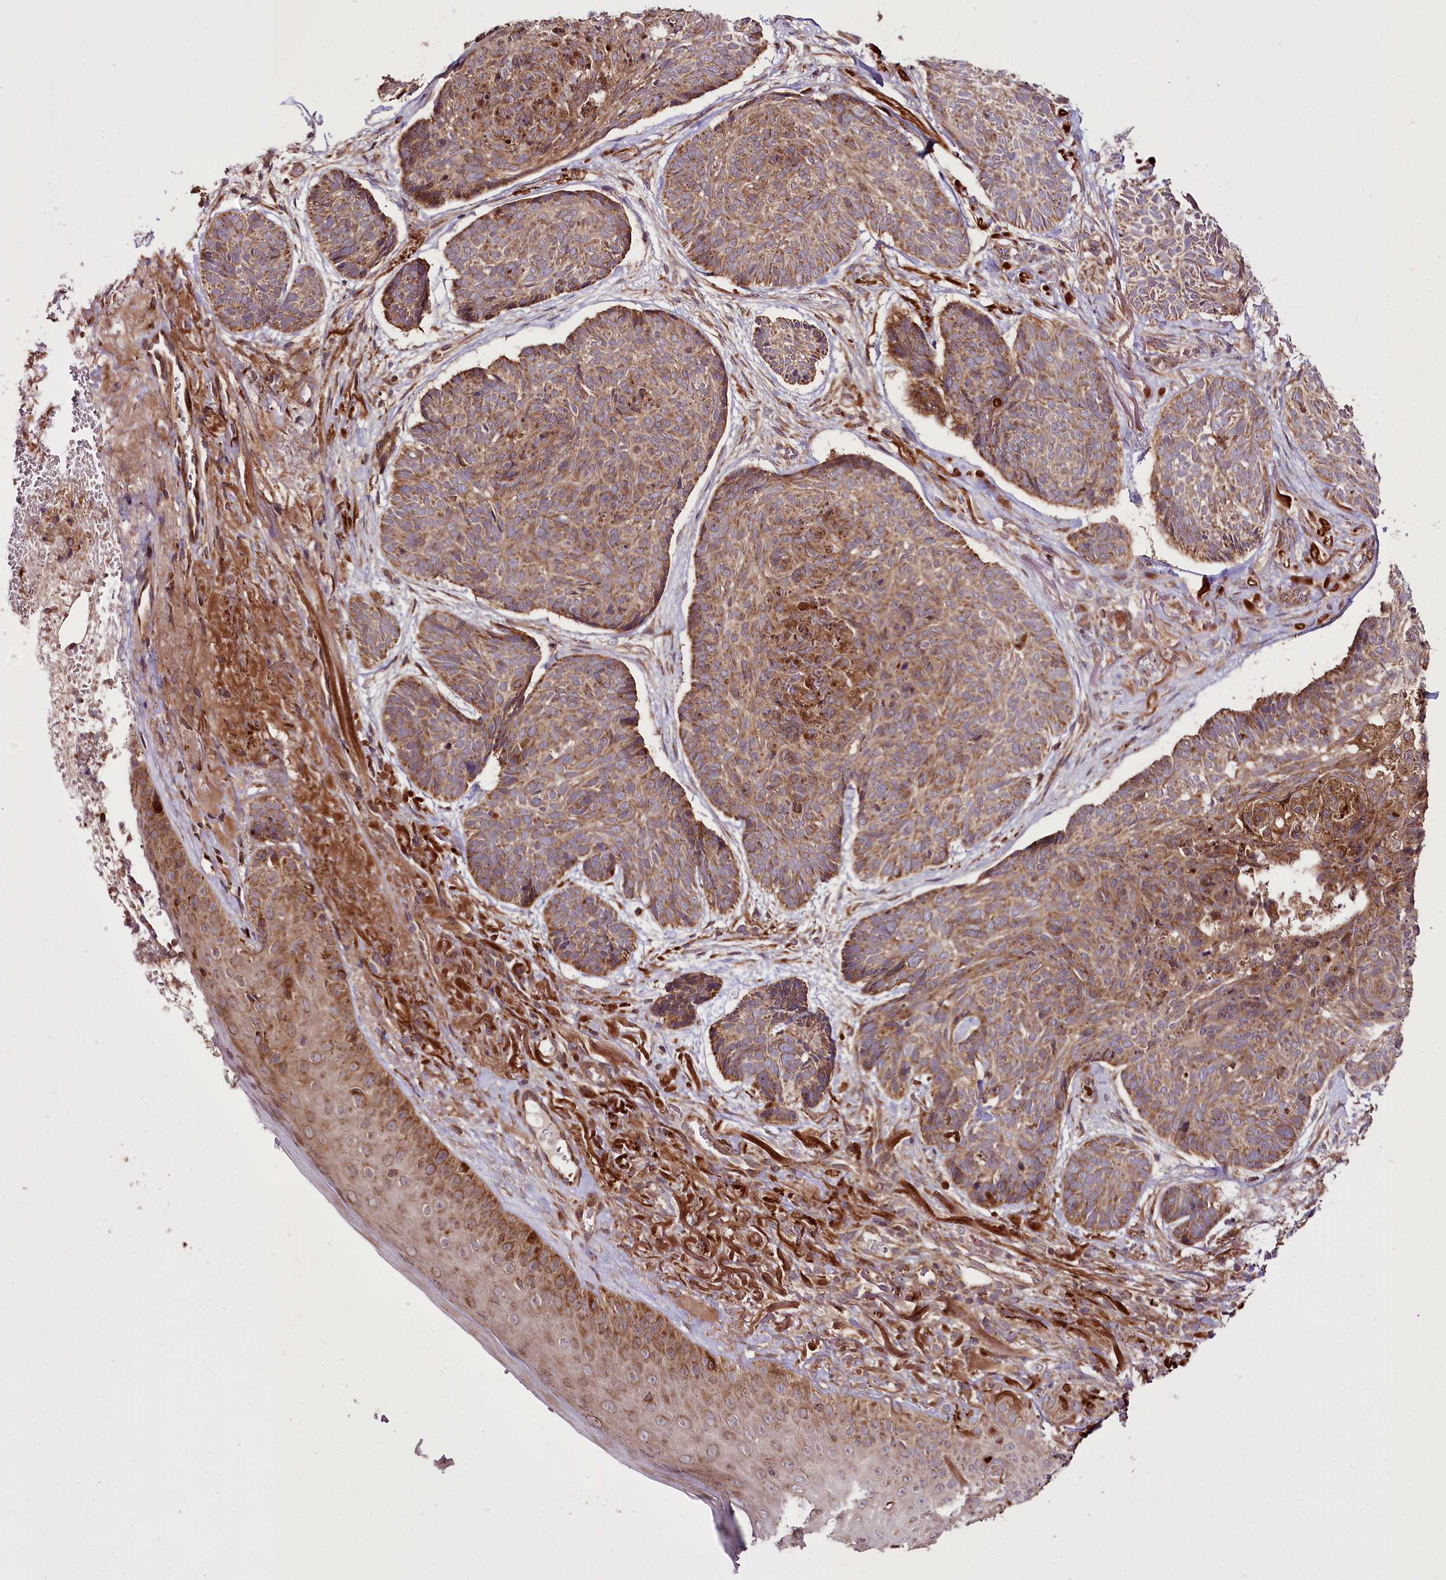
{"staining": {"intensity": "moderate", "quantity": ">75%", "location": "cytoplasmic/membranous"}, "tissue": "skin cancer", "cell_type": "Tumor cells", "image_type": "cancer", "snomed": [{"axis": "morphology", "description": "Normal tissue, NOS"}, {"axis": "morphology", "description": "Basal cell carcinoma"}, {"axis": "topography", "description": "Skin"}], "caption": "DAB immunohistochemical staining of skin cancer (basal cell carcinoma) demonstrates moderate cytoplasmic/membranous protein expression in about >75% of tumor cells. (Stains: DAB (3,3'-diaminobenzidine) in brown, nuclei in blue, Microscopy: brightfield microscopy at high magnification).", "gene": "RAB7A", "patient": {"sex": "male", "age": 66}}